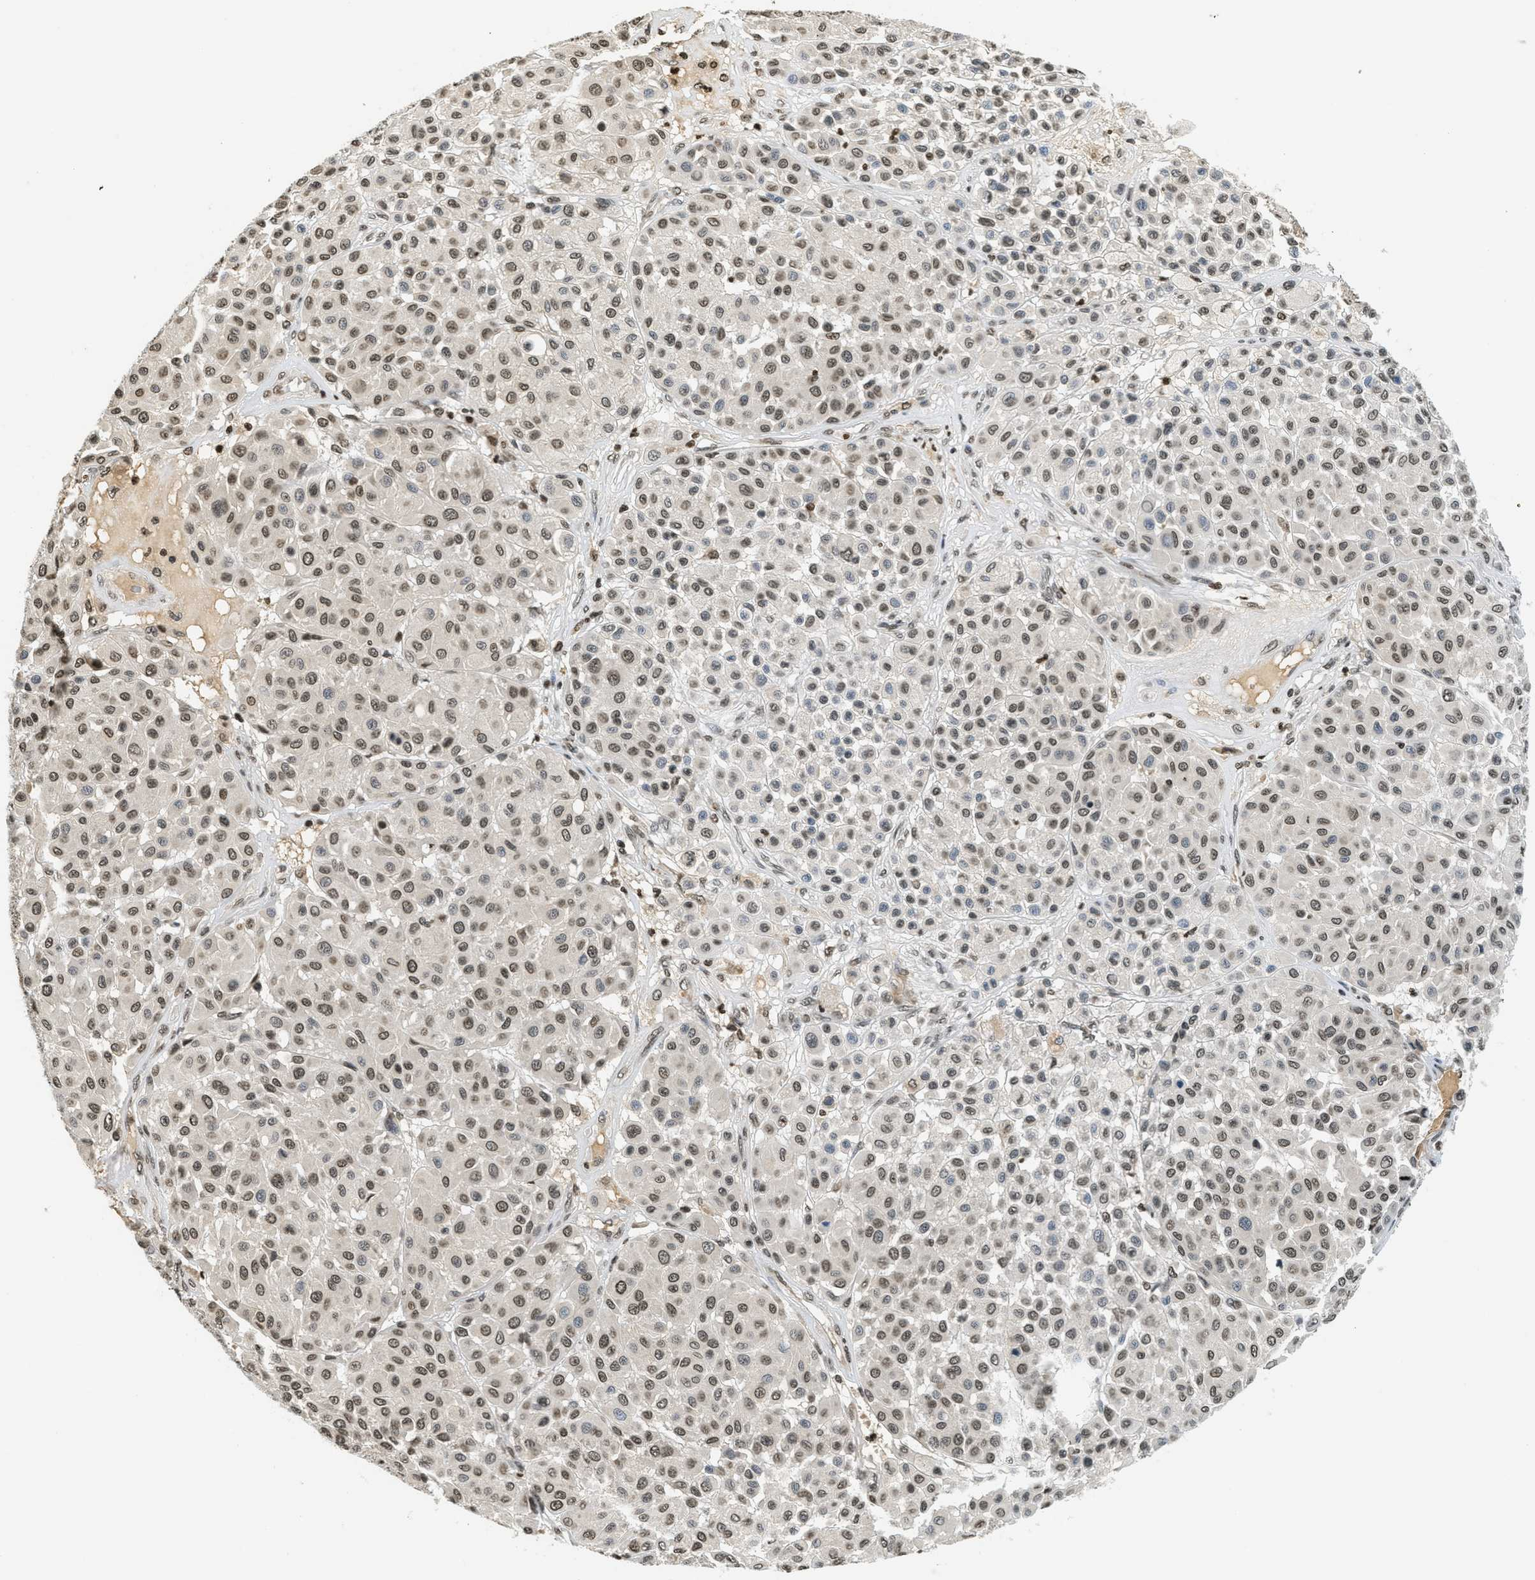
{"staining": {"intensity": "moderate", "quantity": ">75%", "location": "nuclear"}, "tissue": "melanoma", "cell_type": "Tumor cells", "image_type": "cancer", "snomed": [{"axis": "morphology", "description": "Malignant melanoma, Metastatic site"}, {"axis": "topography", "description": "Soft tissue"}], "caption": "DAB (3,3'-diaminobenzidine) immunohistochemical staining of human malignant melanoma (metastatic site) shows moderate nuclear protein positivity in about >75% of tumor cells. The staining is performed using DAB brown chromogen to label protein expression. The nuclei are counter-stained blue using hematoxylin.", "gene": "LDB2", "patient": {"sex": "male", "age": 41}}